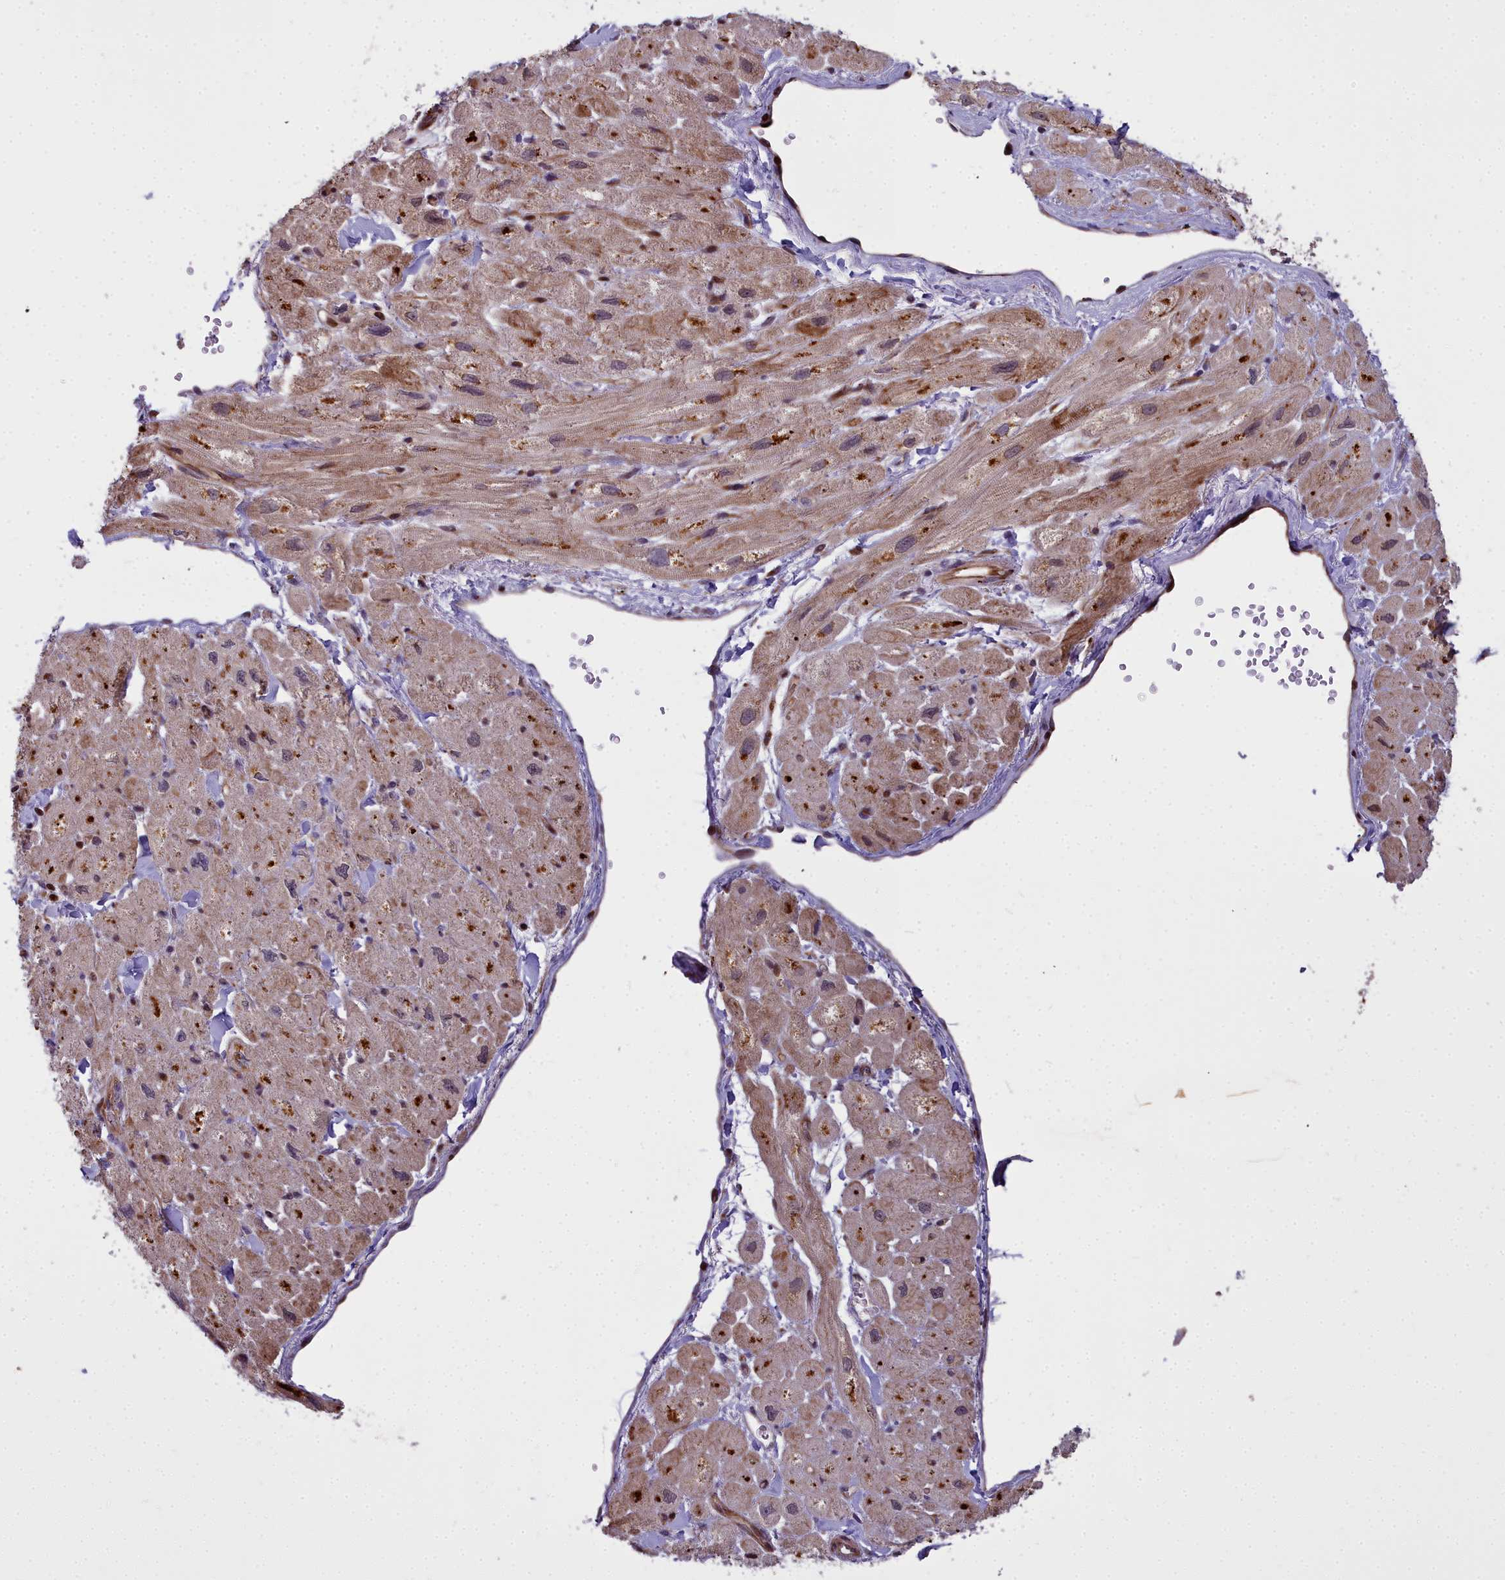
{"staining": {"intensity": "moderate", "quantity": "<25%", "location": "cytoplasmic/membranous"}, "tissue": "heart muscle", "cell_type": "Cardiomyocytes", "image_type": "normal", "snomed": [{"axis": "morphology", "description": "Normal tissue, NOS"}, {"axis": "topography", "description": "Heart"}], "caption": "Immunohistochemical staining of unremarkable heart muscle displays moderate cytoplasmic/membranous protein staining in approximately <25% of cardiomyocytes.", "gene": "GLYATL3", "patient": {"sex": "male", "age": 65}}